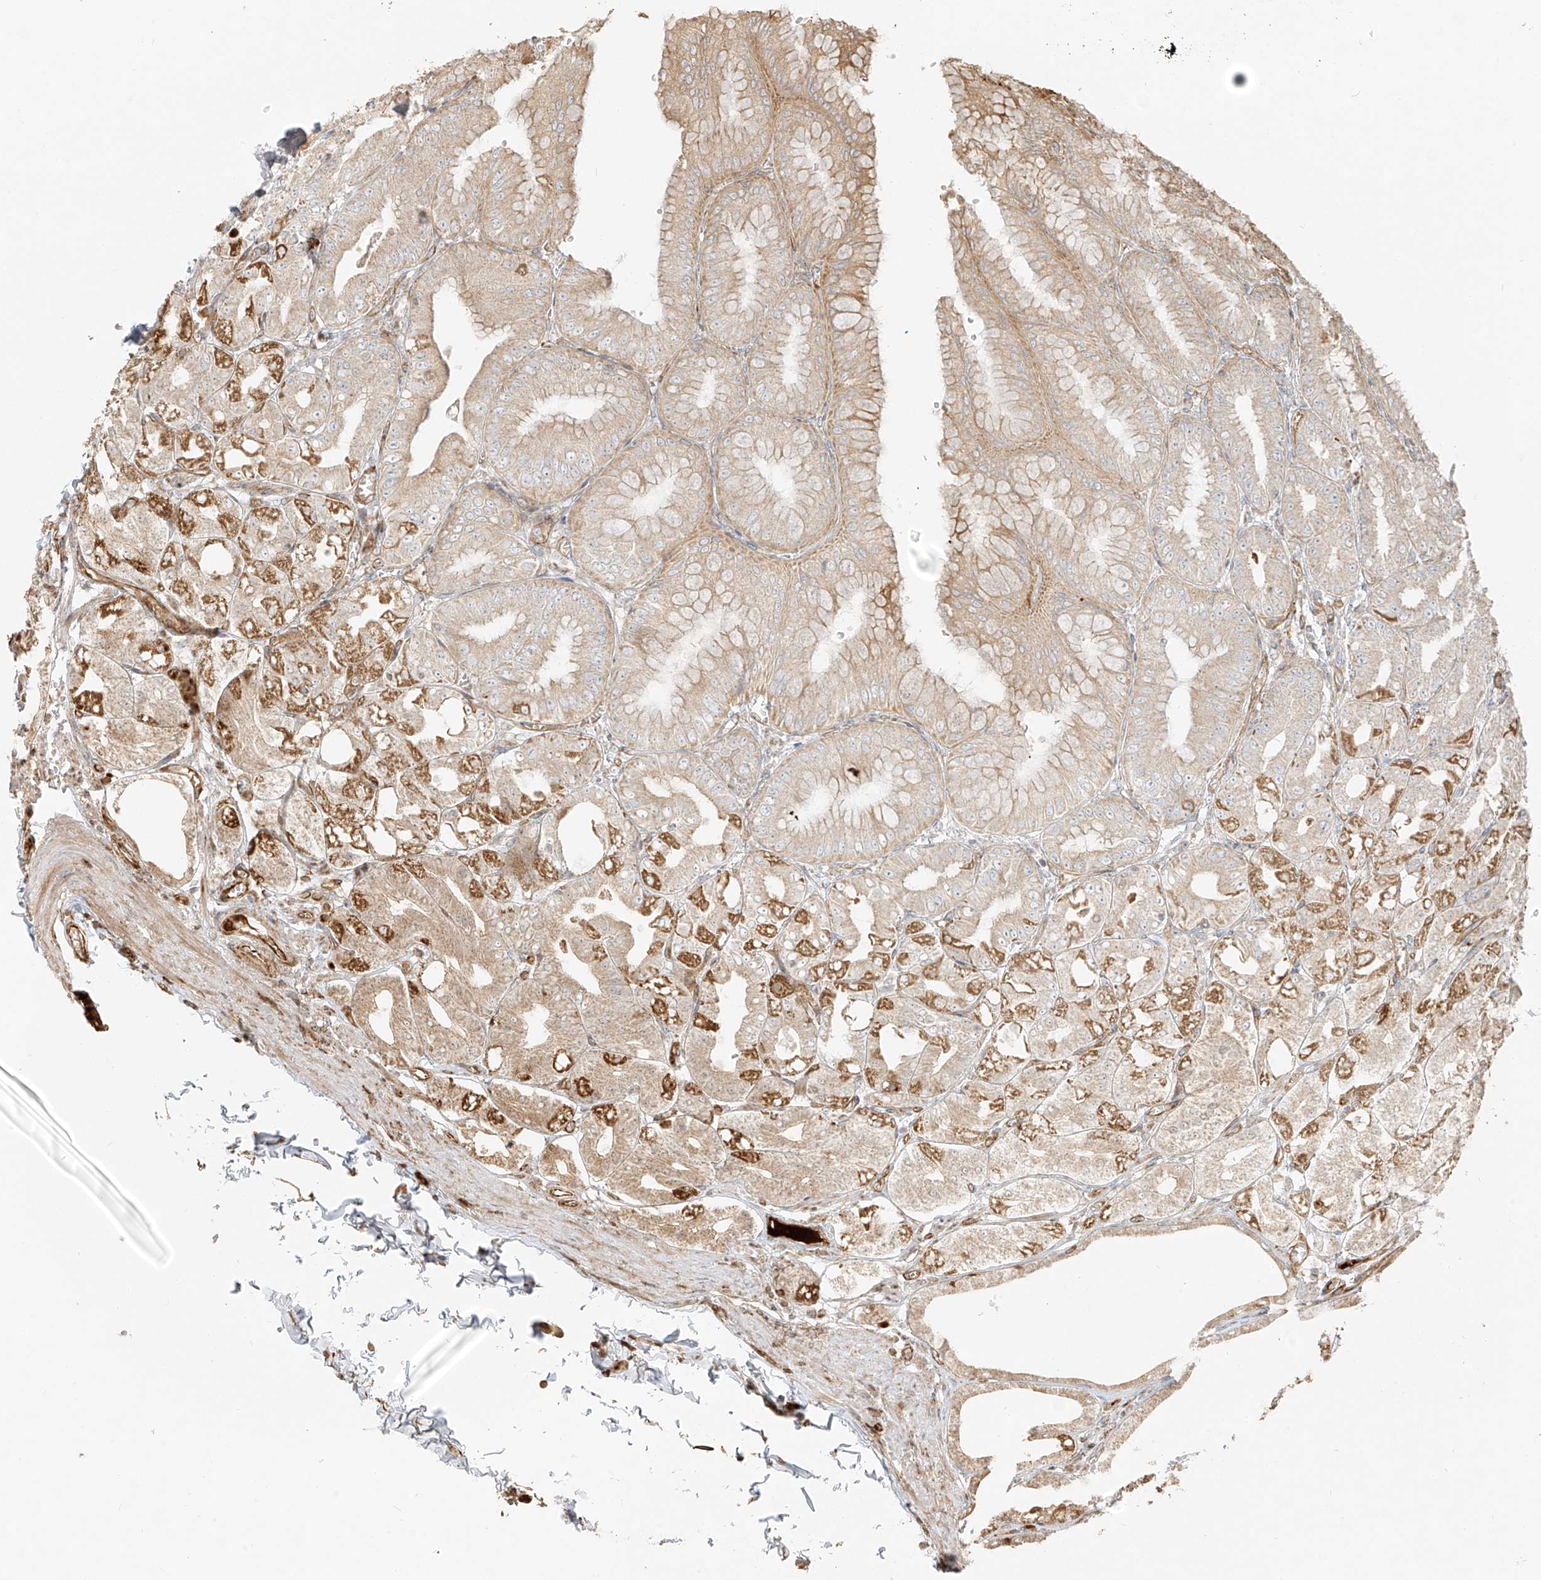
{"staining": {"intensity": "moderate", "quantity": "<25%", "location": "cytoplasmic/membranous"}, "tissue": "stomach", "cell_type": "Glandular cells", "image_type": "normal", "snomed": [{"axis": "morphology", "description": "Normal tissue, NOS"}, {"axis": "topography", "description": "Stomach, lower"}], "caption": "Glandular cells show low levels of moderate cytoplasmic/membranous positivity in about <25% of cells in benign stomach. The protein is shown in brown color, while the nuclei are stained blue.", "gene": "MIPEP", "patient": {"sex": "male", "age": 71}}